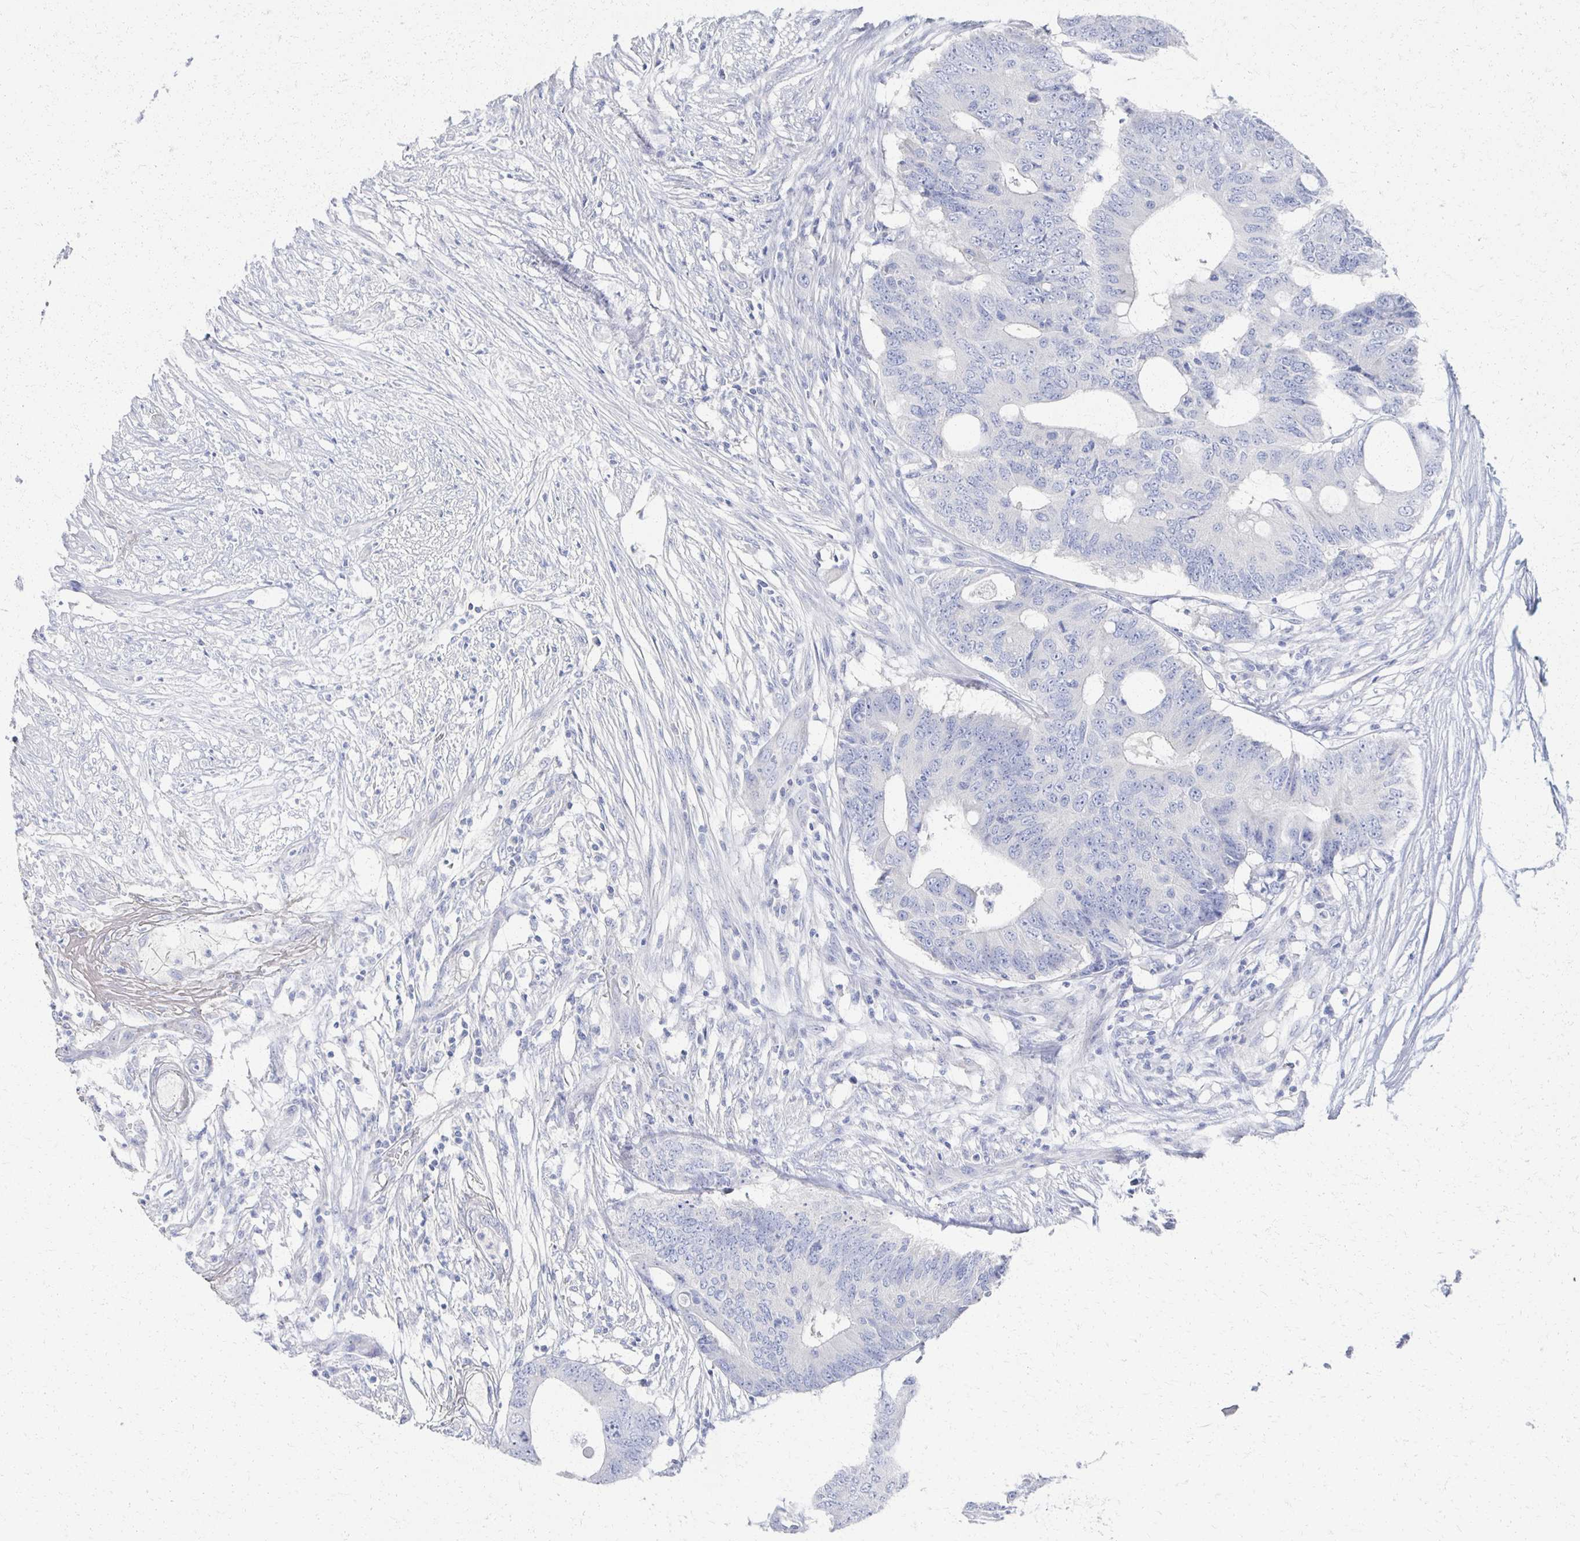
{"staining": {"intensity": "negative", "quantity": "none", "location": "none"}, "tissue": "colorectal cancer", "cell_type": "Tumor cells", "image_type": "cancer", "snomed": [{"axis": "morphology", "description": "Adenocarcinoma, NOS"}, {"axis": "topography", "description": "Colon"}], "caption": "Tumor cells are negative for brown protein staining in colorectal cancer (adenocarcinoma).", "gene": "PRR20A", "patient": {"sex": "male", "age": 71}}